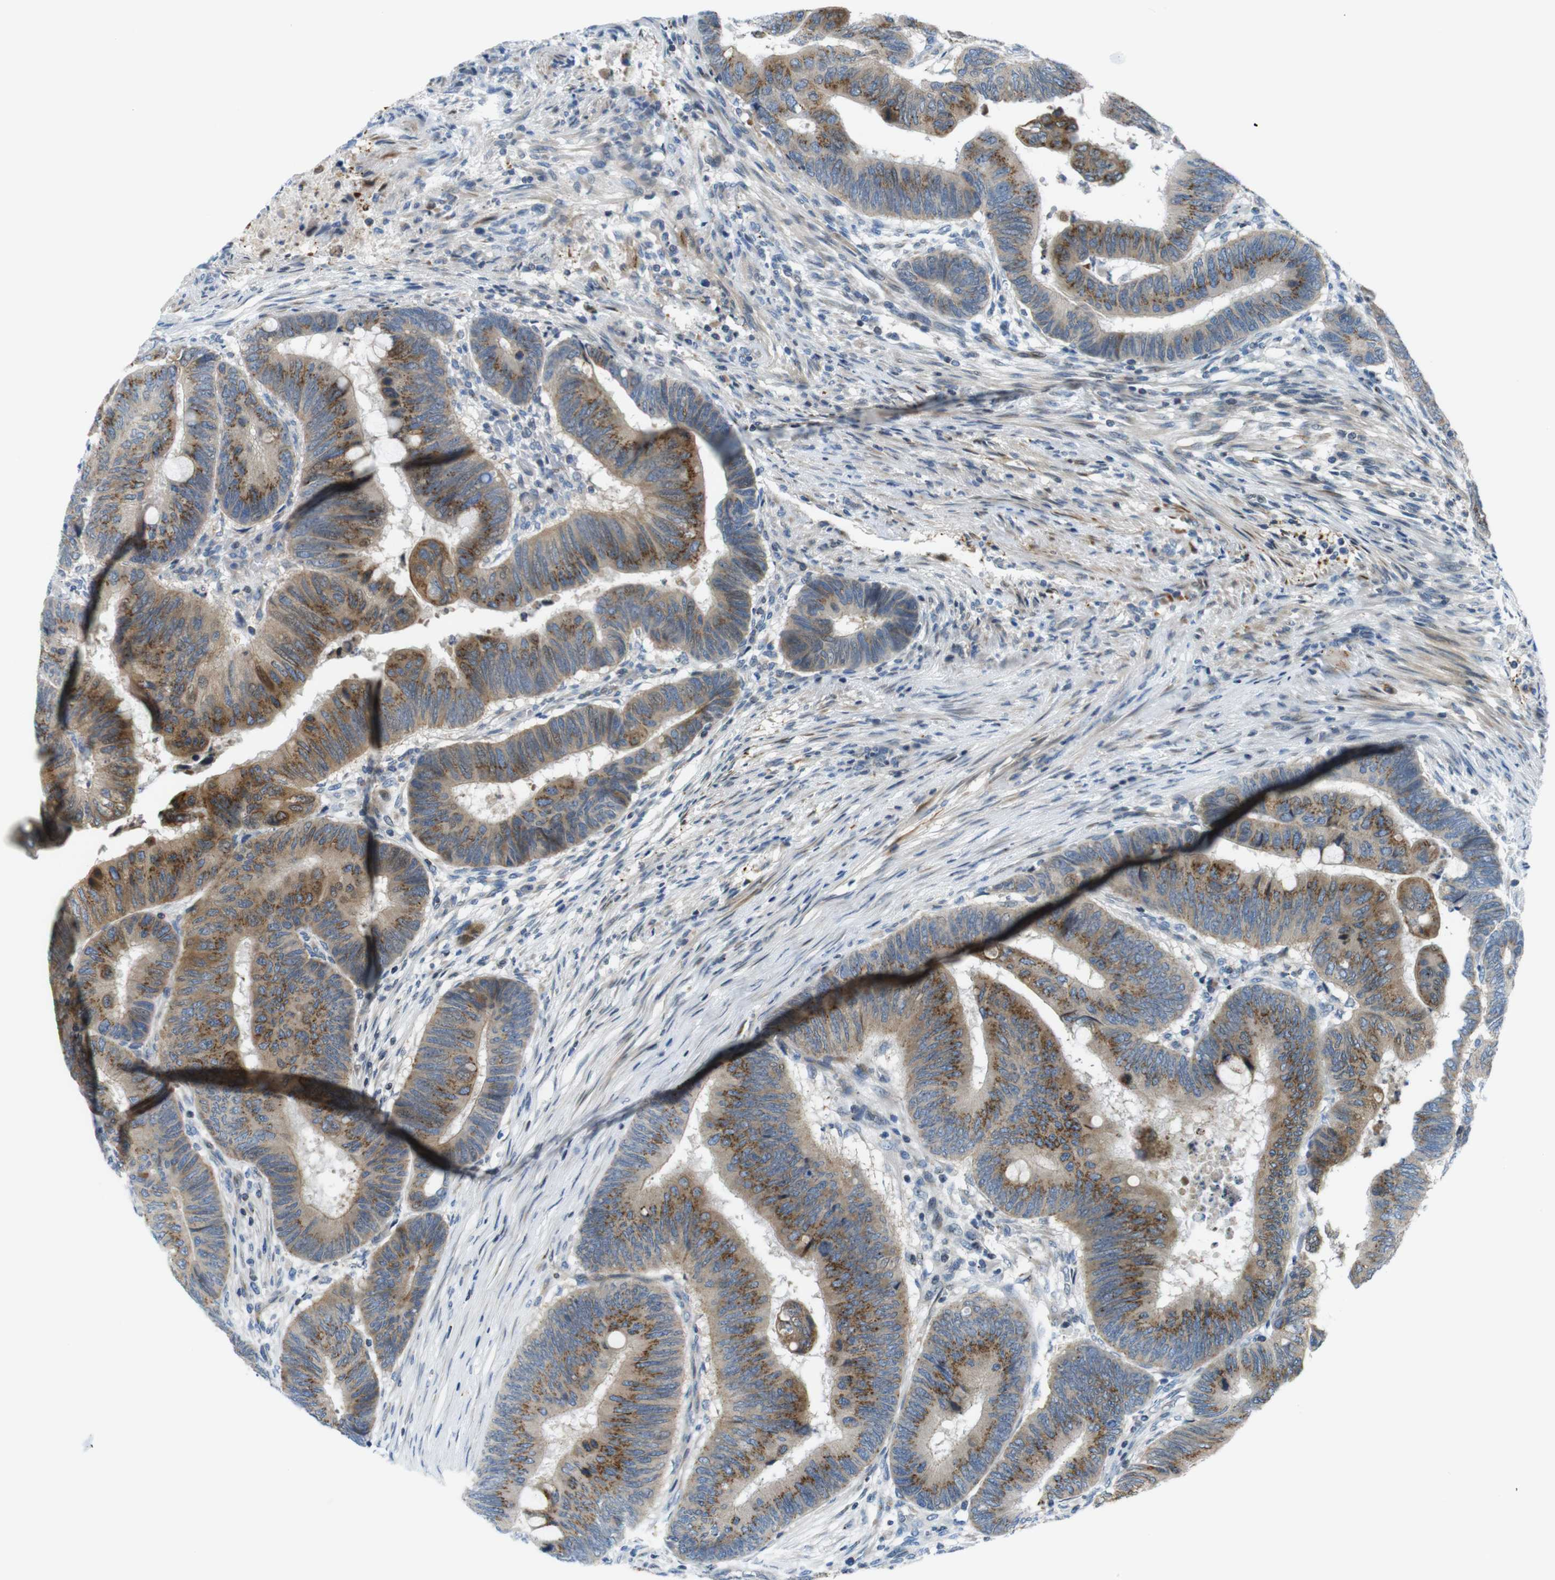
{"staining": {"intensity": "moderate", "quantity": "25%-75%", "location": "cytoplasmic/membranous"}, "tissue": "colorectal cancer", "cell_type": "Tumor cells", "image_type": "cancer", "snomed": [{"axis": "morphology", "description": "Normal tissue, NOS"}, {"axis": "morphology", "description": "Adenocarcinoma, NOS"}, {"axis": "topography", "description": "Rectum"}, {"axis": "topography", "description": "Peripheral nerve tissue"}], "caption": "This histopathology image exhibits immunohistochemistry staining of human colorectal cancer (adenocarcinoma), with medium moderate cytoplasmic/membranous staining in approximately 25%-75% of tumor cells.", "gene": "ZDHHC3", "patient": {"sex": "male", "age": 92}}